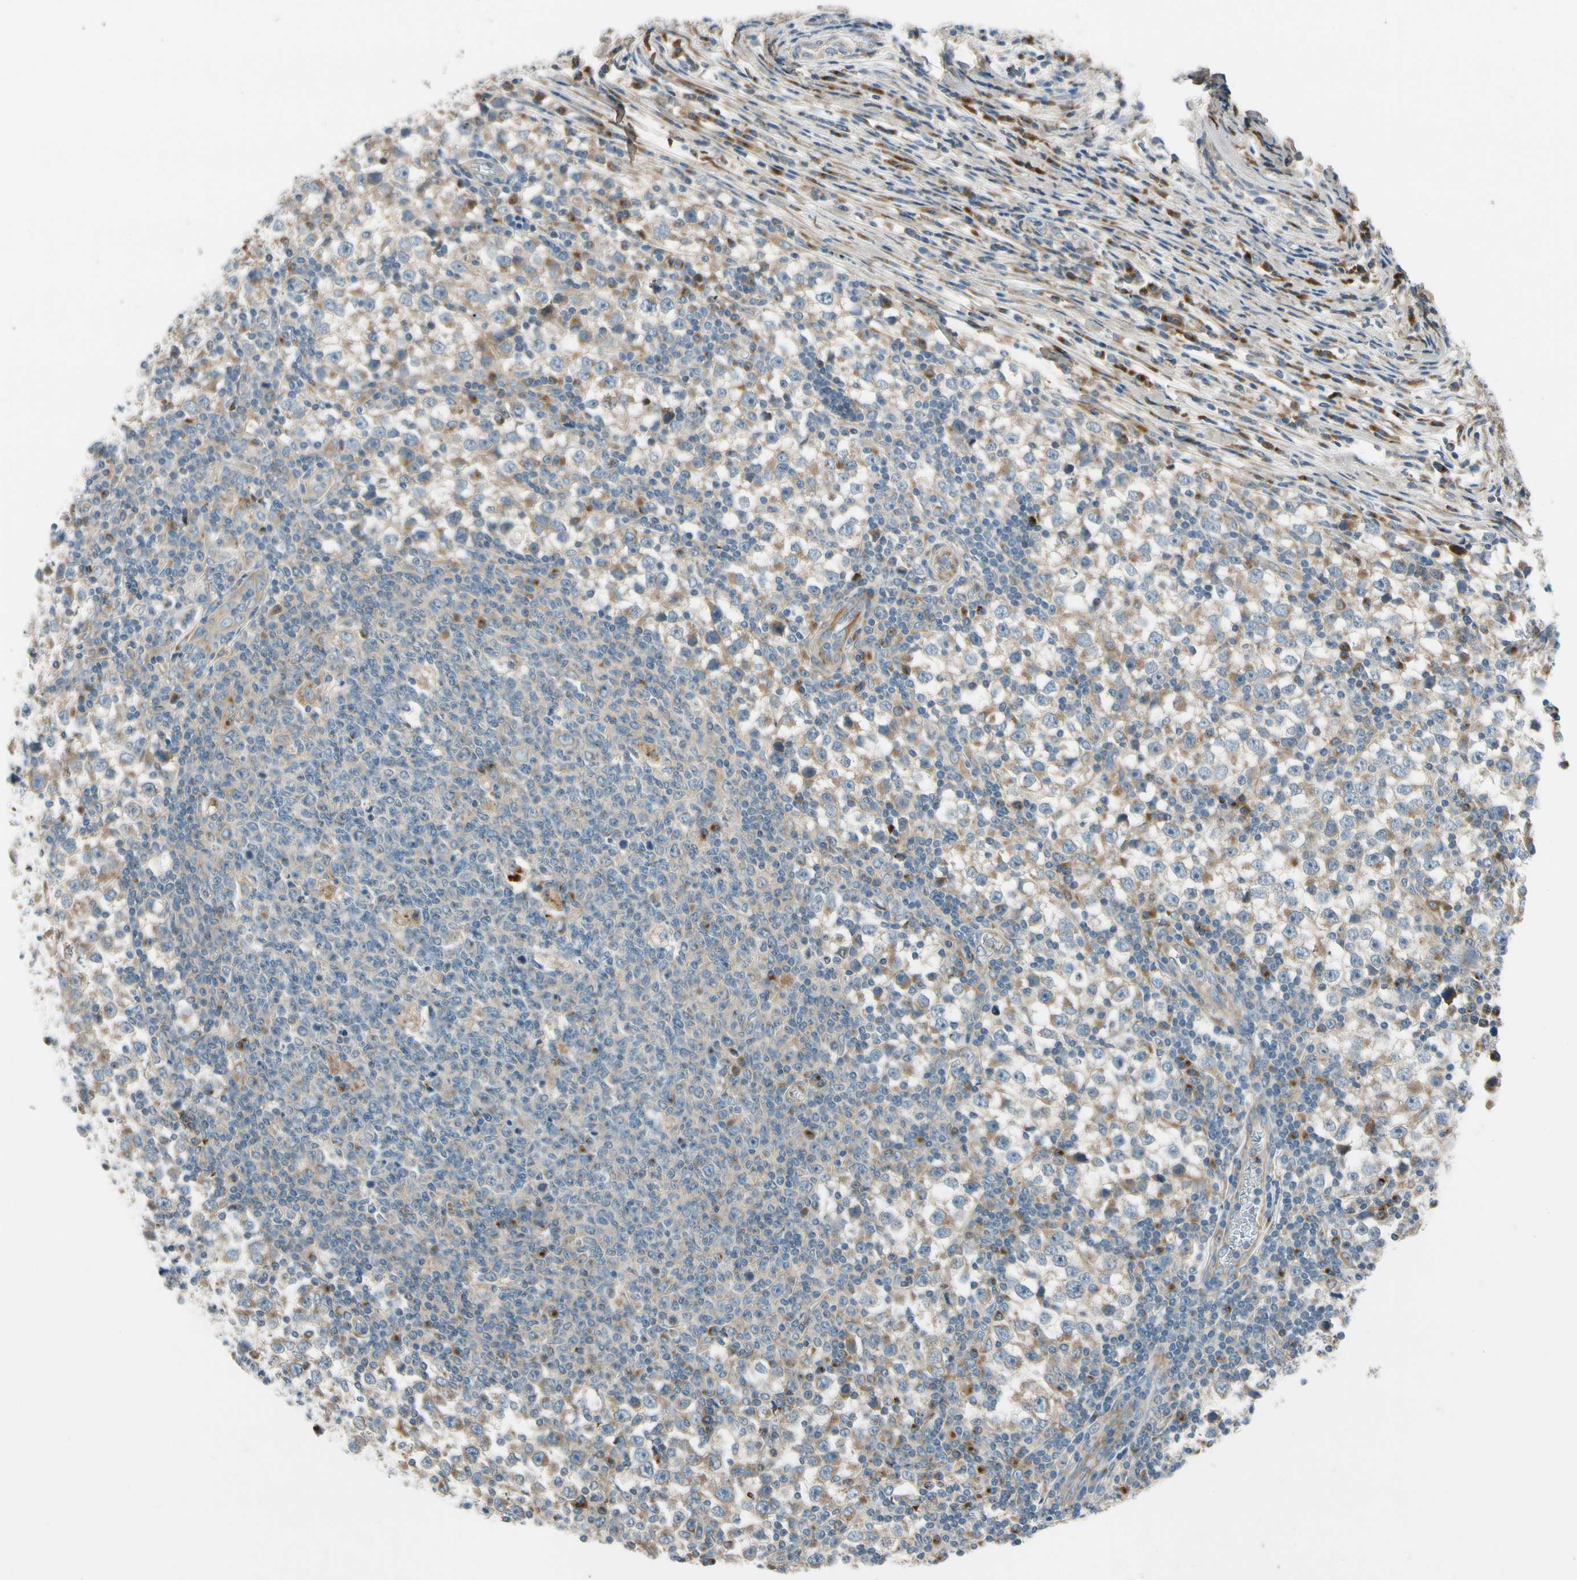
{"staining": {"intensity": "weak", "quantity": ">75%", "location": "cytoplasmic/membranous"}, "tissue": "testis cancer", "cell_type": "Tumor cells", "image_type": "cancer", "snomed": [{"axis": "morphology", "description": "Seminoma, NOS"}, {"axis": "topography", "description": "Testis"}], "caption": "Tumor cells show low levels of weak cytoplasmic/membranous positivity in approximately >75% of cells in testis seminoma. The protein of interest is shown in brown color, while the nuclei are stained blue.", "gene": "MST1R", "patient": {"sex": "male", "age": 65}}